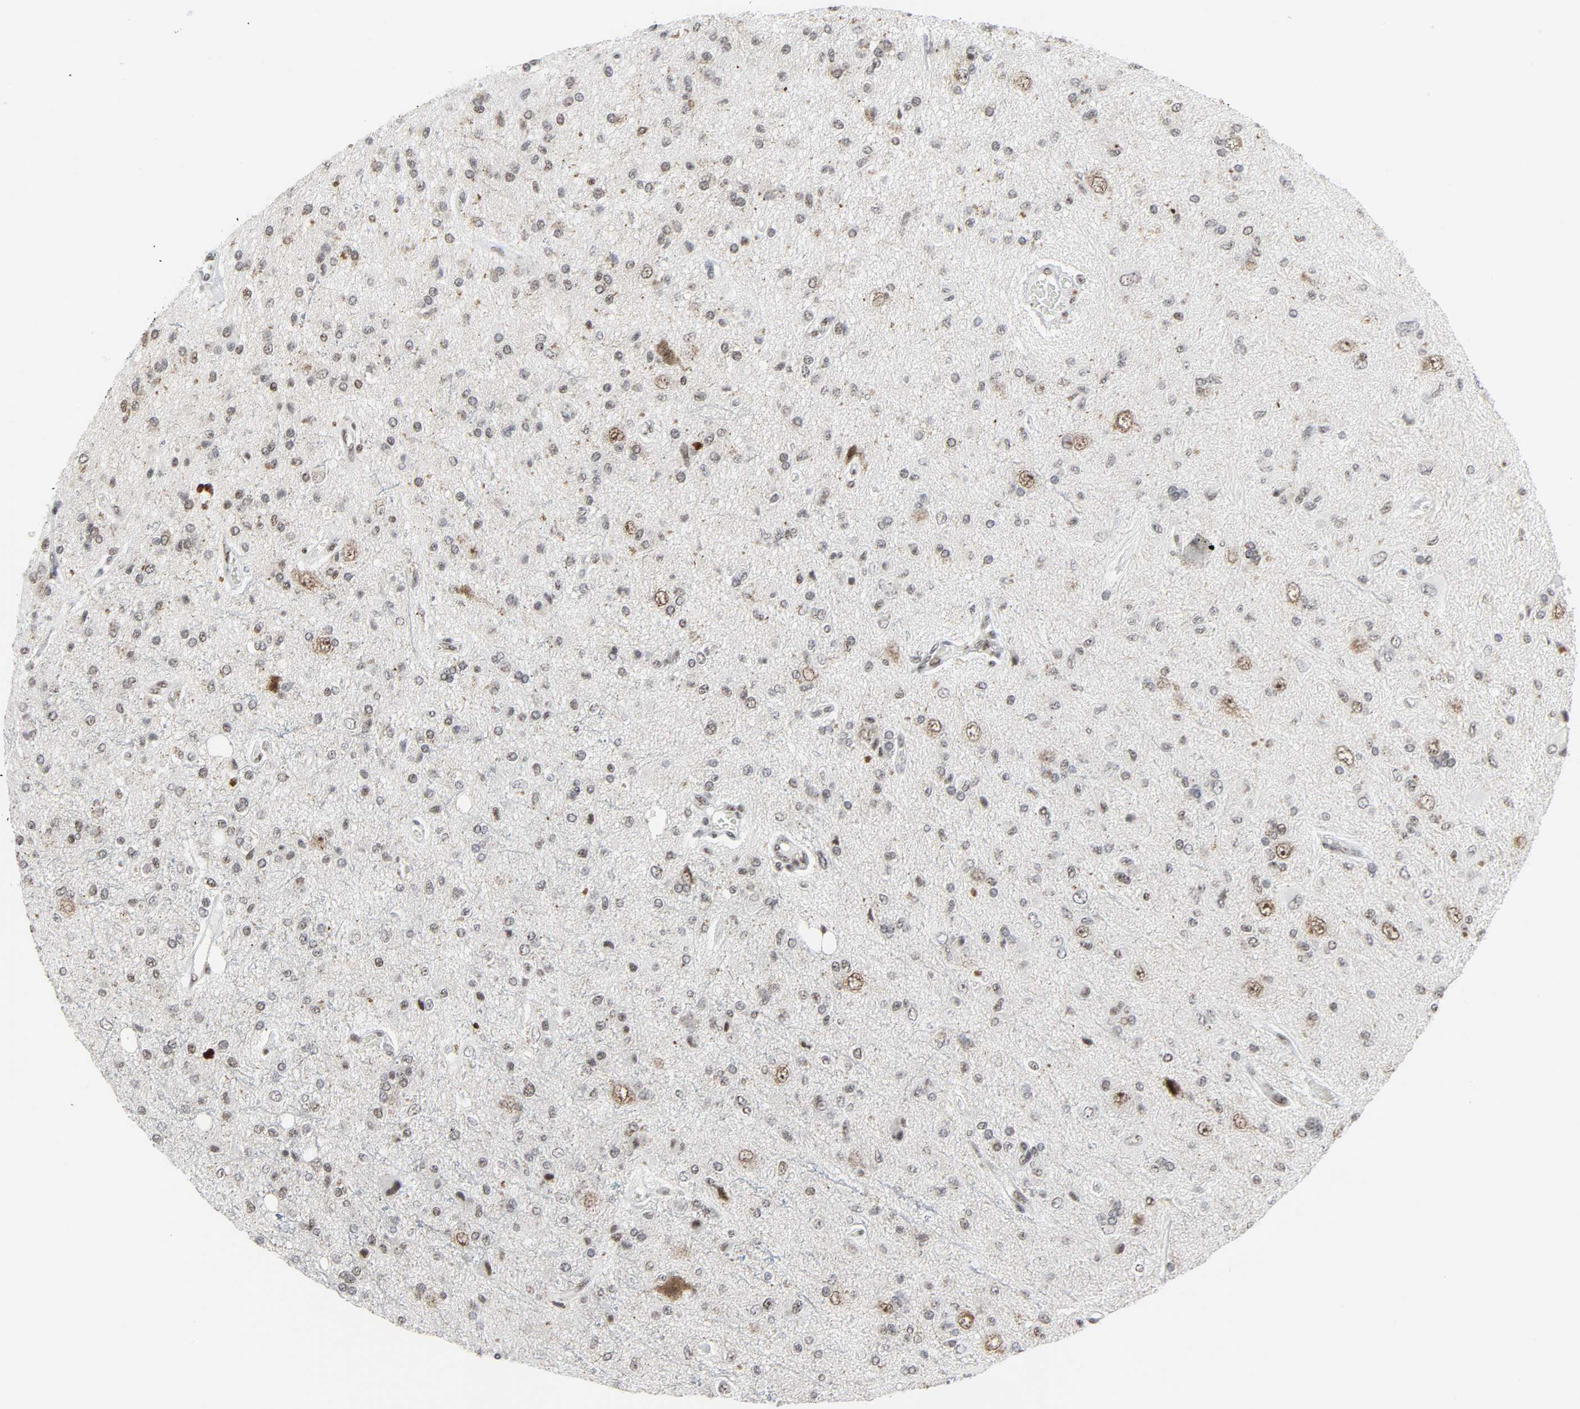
{"staining": {"intensity": "strong", "quantity": "25%-75%", "location": "nuclear"}, "tissue": "glioma", "cell_type": "Tumor cells", "image_type": "cancer", "snomed": [{"axis": "morphology", "description": "Glioma, malignant, High grade"}, {"axis": "topography", "description": "Brain"}], "caption": "A histopathology image of glioma stained for a protein shows strong nuclear brown staining in tumor cells.", "gene": "CDK7", "patient": {"sex": "male", "age": 47}}